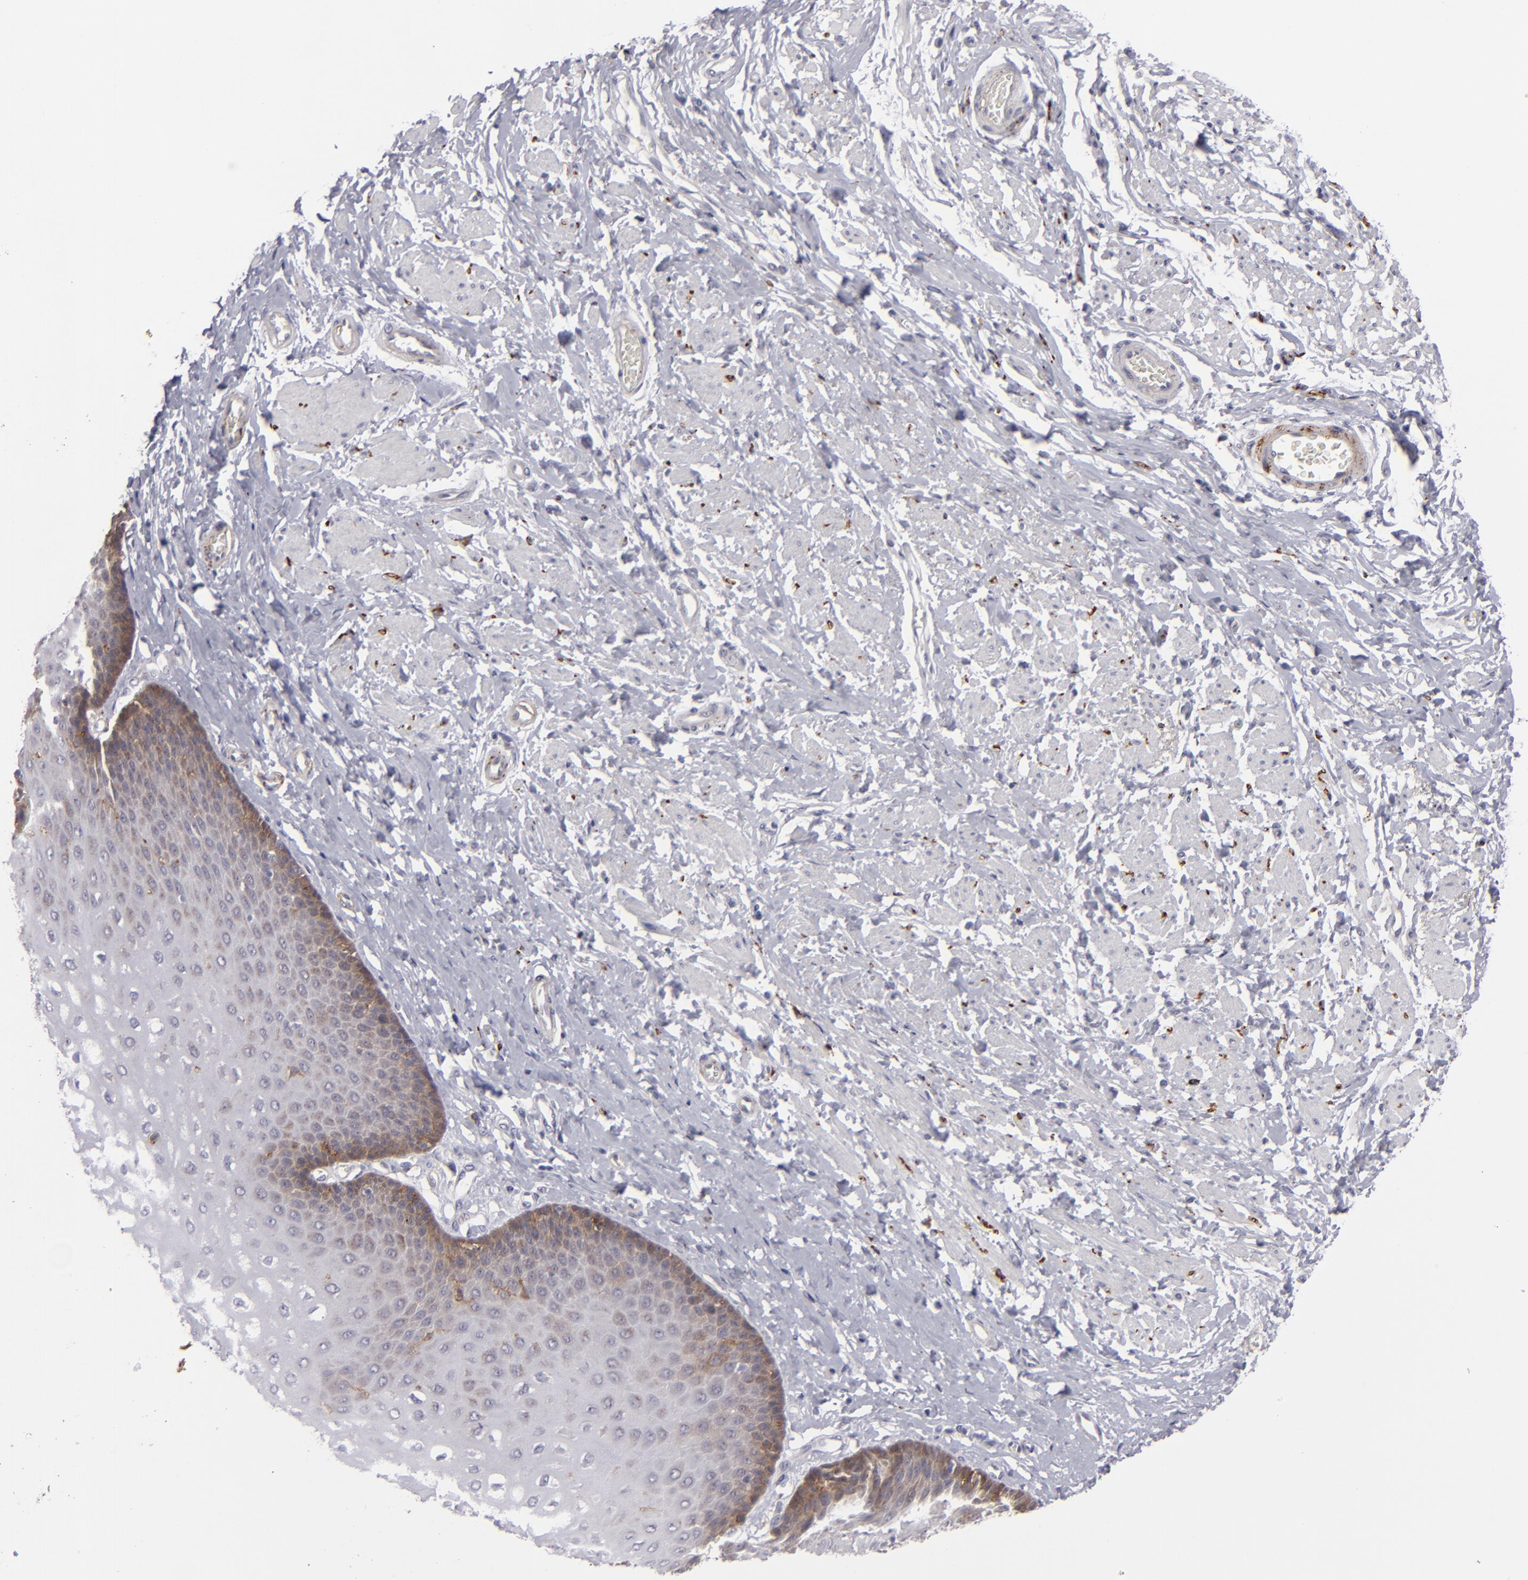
{"staining": {"intensity": "weak", "quantity": "<25%", "location": "cytoplasmic/membranous"}, "tissue": "esophagus", "cell_type": "Squamous epithelial cells", "image_type": "normal", "snomed": [{"axis": "morphology", "description": "Normal tissue, NOS"}, {"axis": "topography", "description": "Esophagus"}], "caption": "Immunohistochemical staining of benign esophagus displays no significant staining in squamous epithelial cells.", "gene": "ALCAM", "patient": {"sex": "male", "age": 70}}